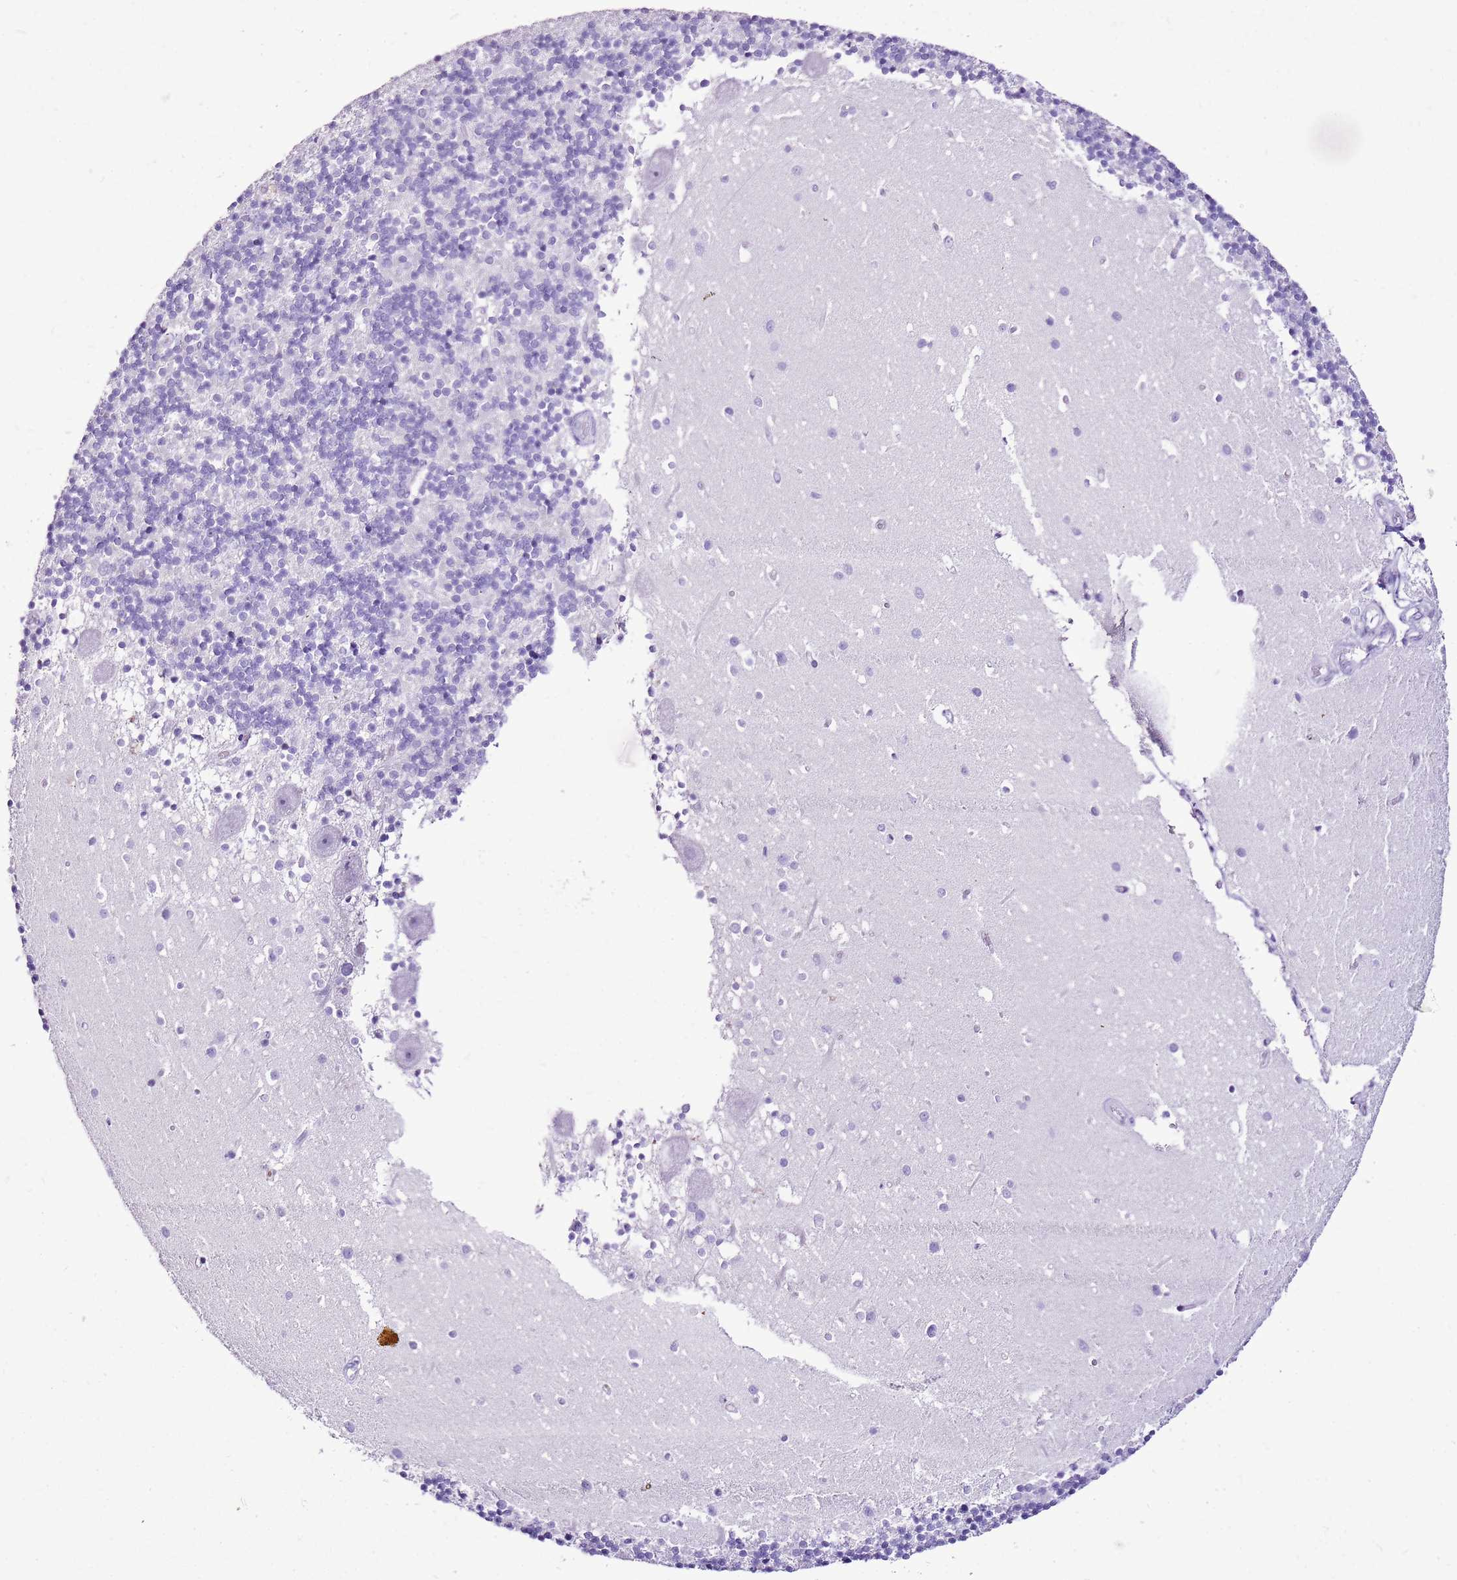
{"staining": {"intensity": "negative", "quantity": "none", "location": "none"}, "tissue": "cerebellum", "cell_type": "Cells in granular layer", "image_type": "normal", "snomed": [{"axis": "morphology", "description": "Normal tissue, NOS"}, {"axis": "topography", "description": "Cerebellum"}], "caption": "DAB immunohistochemical staining of normal human cerebellum demonstrates no significant positivity in cells in granular layer.", "gene": "SPC25", "patient": {"sex": "male", "age": 54}}